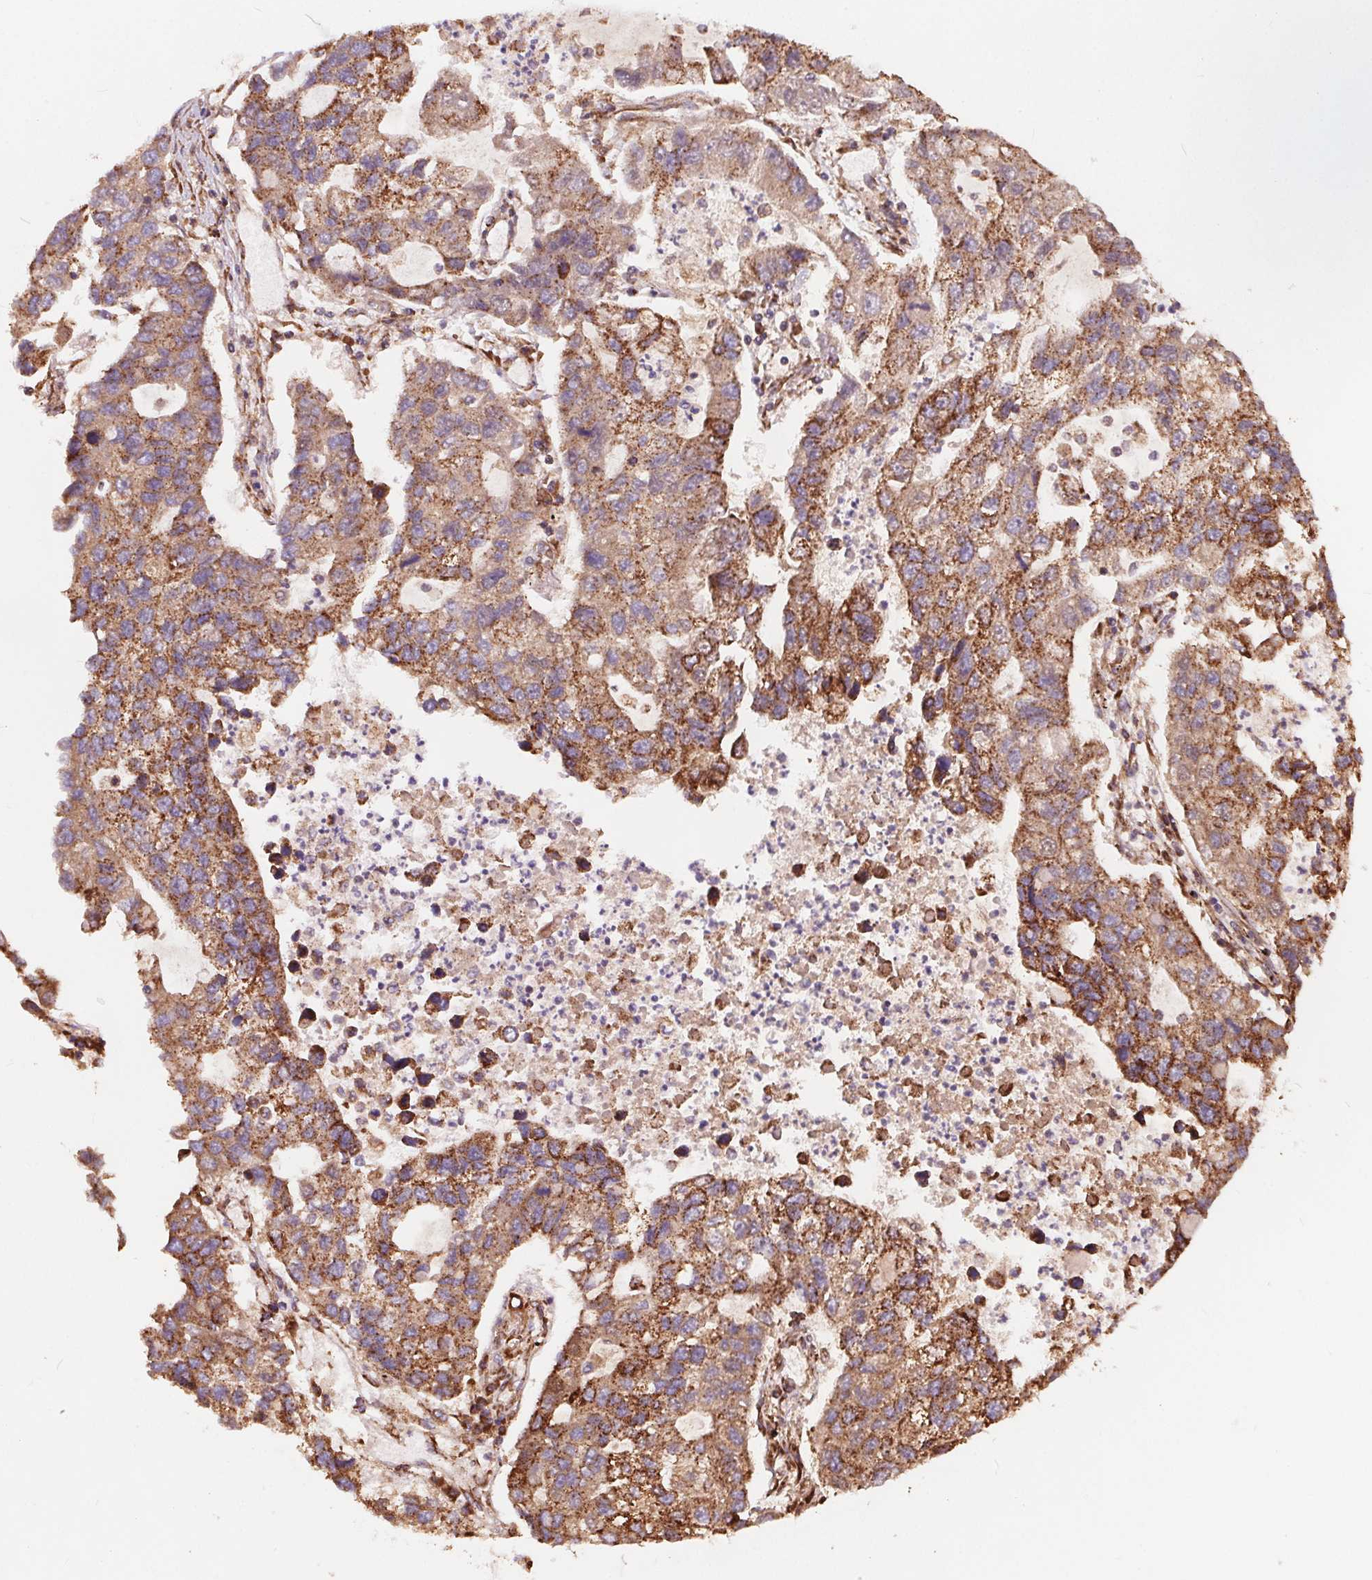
{"staining": {"intensity": "moderate", "quantity": ">75%", "location": "cytoplasmic/membranous"}, "tissue": "lung cancer", "cell_type": "Tumor cells", "image_type": "cancer", "snomed": [{"axis": "morphology", "description": "Adenocarcinoma, NOS"}, {"axis": "topography", "description": "Bronchus"}, {"axis": "topography", "description": "Lung"}], "caption": "Immunohistochemistry (IHC) photomicrograph of adenocarcinoma (lung) stained for a protein (brown), which exhibits medium levels of moderate cytoplasmic/membranous expression in about >75% of tumor cells.", "gene": "PLSCR3", "patient": {"sex": "female", "age": 51}}